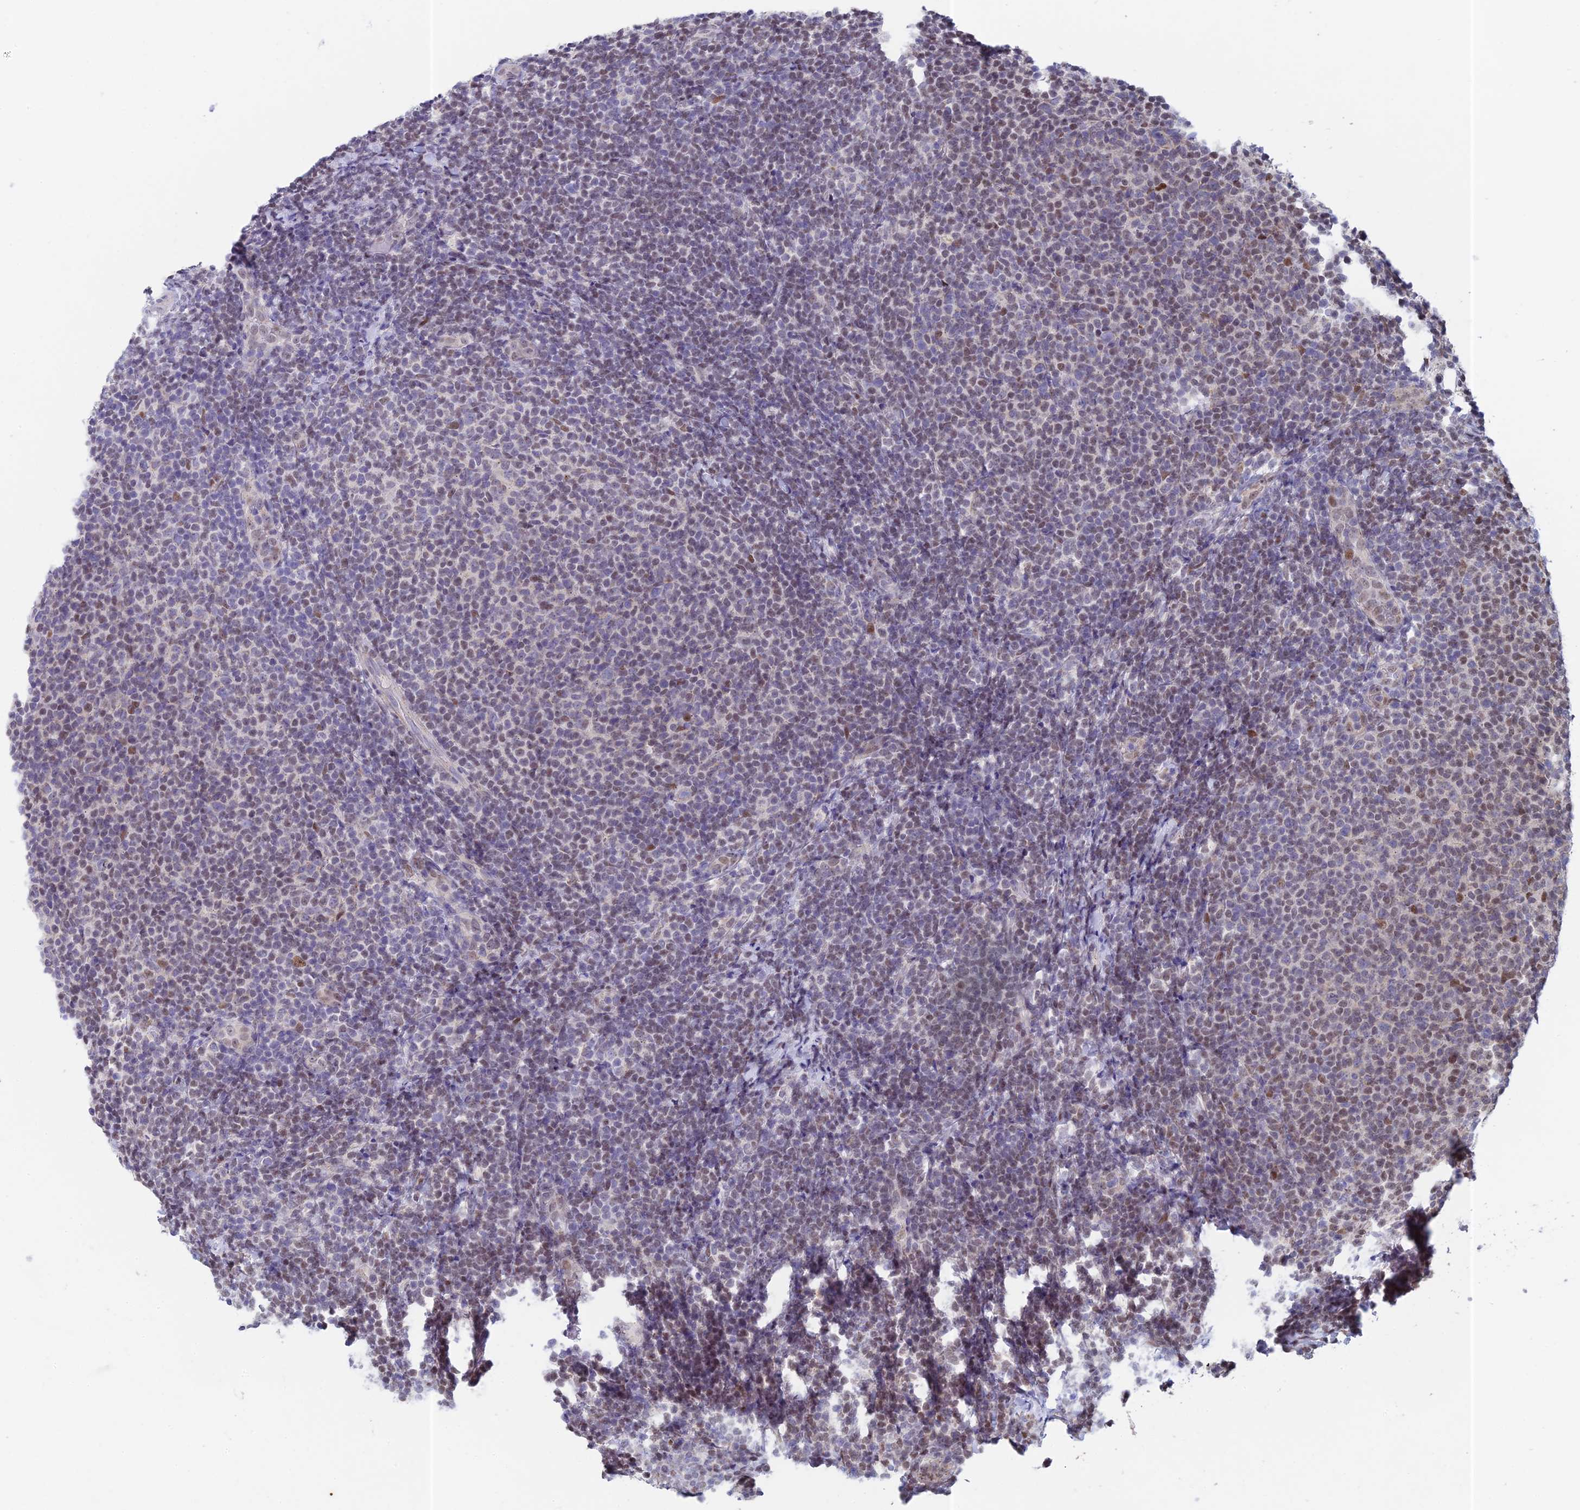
{"staining": {"intensity": "weak", "quantity": "25%-75%", "location": "nuclear"}, "tissue": "lymphoma", "cell_type": "Tumor cells", "image_type": "cancer", "snomed": [{"axis": "morphology", "description": "Malignant lymphoma, non-Hodgkin's type, Low grade"}, {"axis": "topography", "description": "Lymph node"}], "caption": "Weak nuclear positivity is identified in approximately 25%-75% of tumor cells in malignant lymphoma, non-Hodgkin's type (low-grade).", "gene": "MRPL17", "patient": {"sex": "male", "age": 66}}